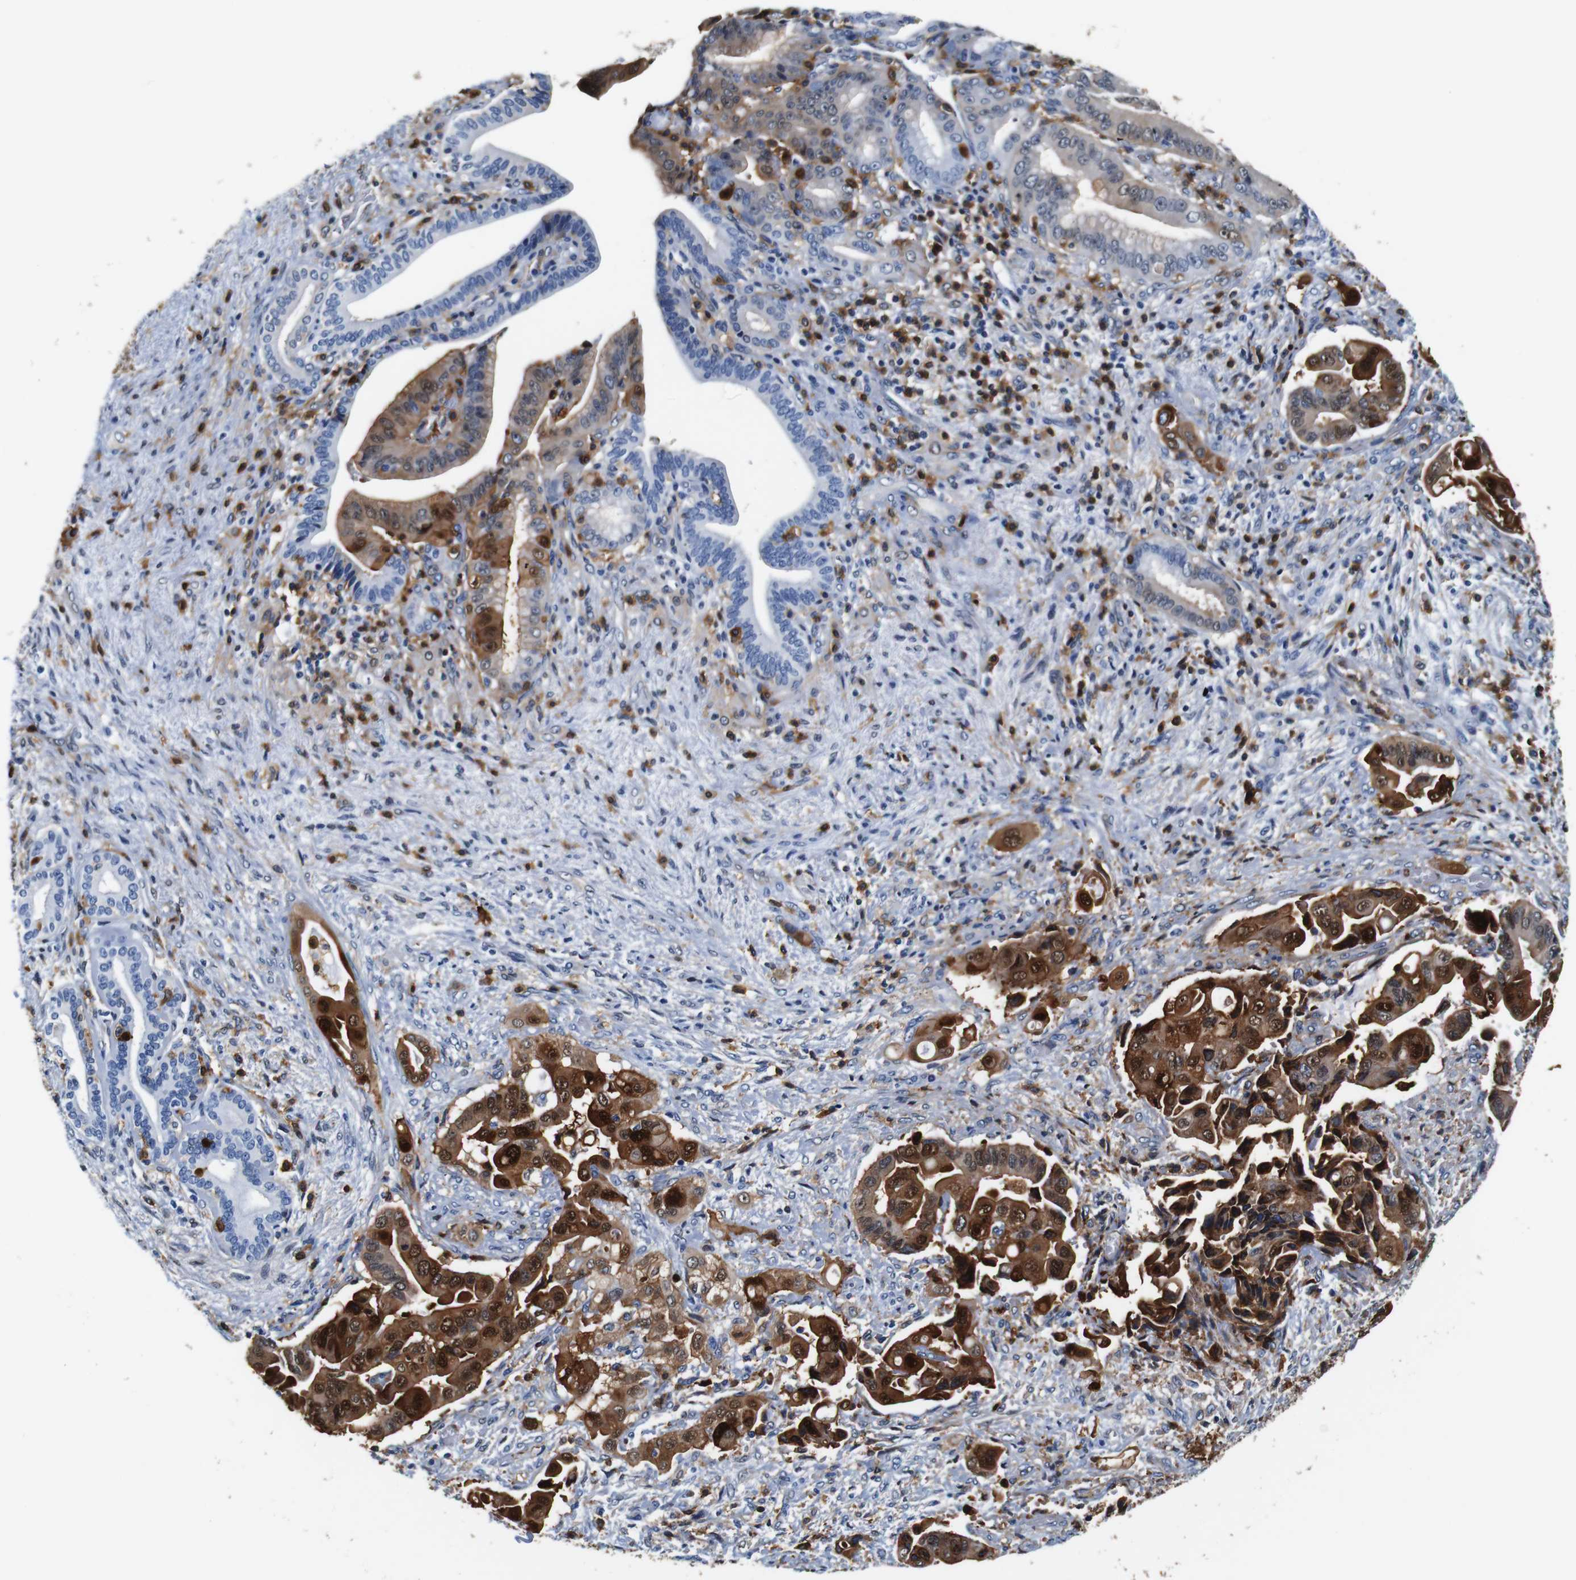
{"staining": {"intensity": "strong", "quantity": ">75%", "location": "cytoplasmic/membranous,nuclear"}, "tissue": "liver cancer", "cell_type": "Tumor cells", "image_type": "cancer", "snomed": [{"axis": "morphology", "description": "Cholangiocarcinoma"}, {"axis": "topography", "description": "Liver"}], "caption": "This histopathology image exhibits IHC staining of human liver cancer (cholangiocarcinoma), with high strong cytoplasmic/membranous and nuclear staining in about >75% of tumor cells.", "gene": "ANXA1", "patient": {"sex": "female", "age": 61}}